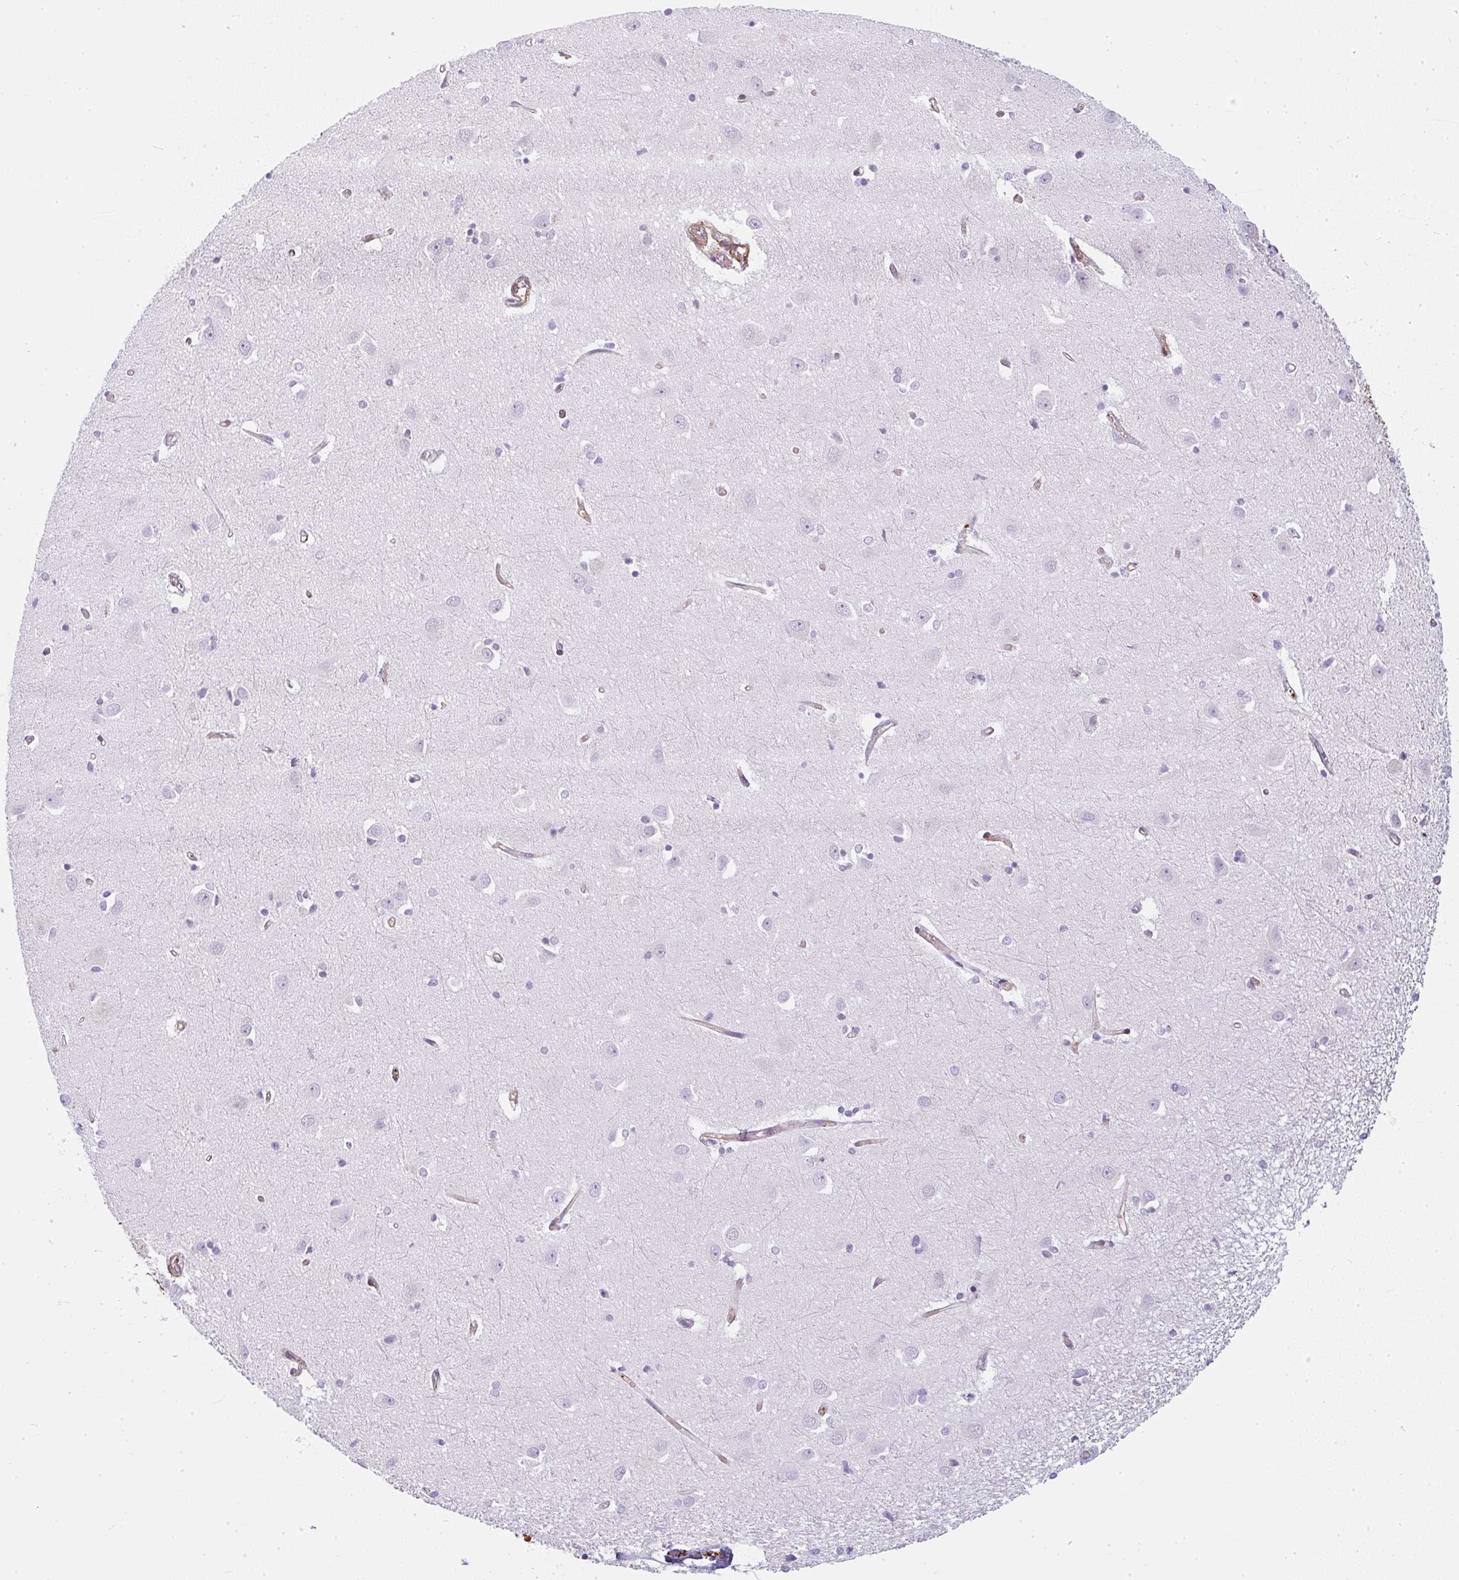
{"staining": {"intensity": "negative", "quantity": "none", "location": "none"}, "tissue": "caudate", "cell_type": "Glial cells", "image_type": "normal", "snomed": [{"axis": "morphology", "description": "Normal tissue, NOS"}, {"axis": "topography", "description": "Lateral ventricle wall"}, {"axis": "topography", "description": "Hippocampus"}], "caption": "The immunohistochemistry (IHC) histopathology image has no significant expression in glial cells of caudate. (DAB (3,3'-diaminobenzidine) IHC visualized using brightfield microscopy, high magnification).", "gene": "SULF1", "patient": {"sex": "female", "age": 63}}